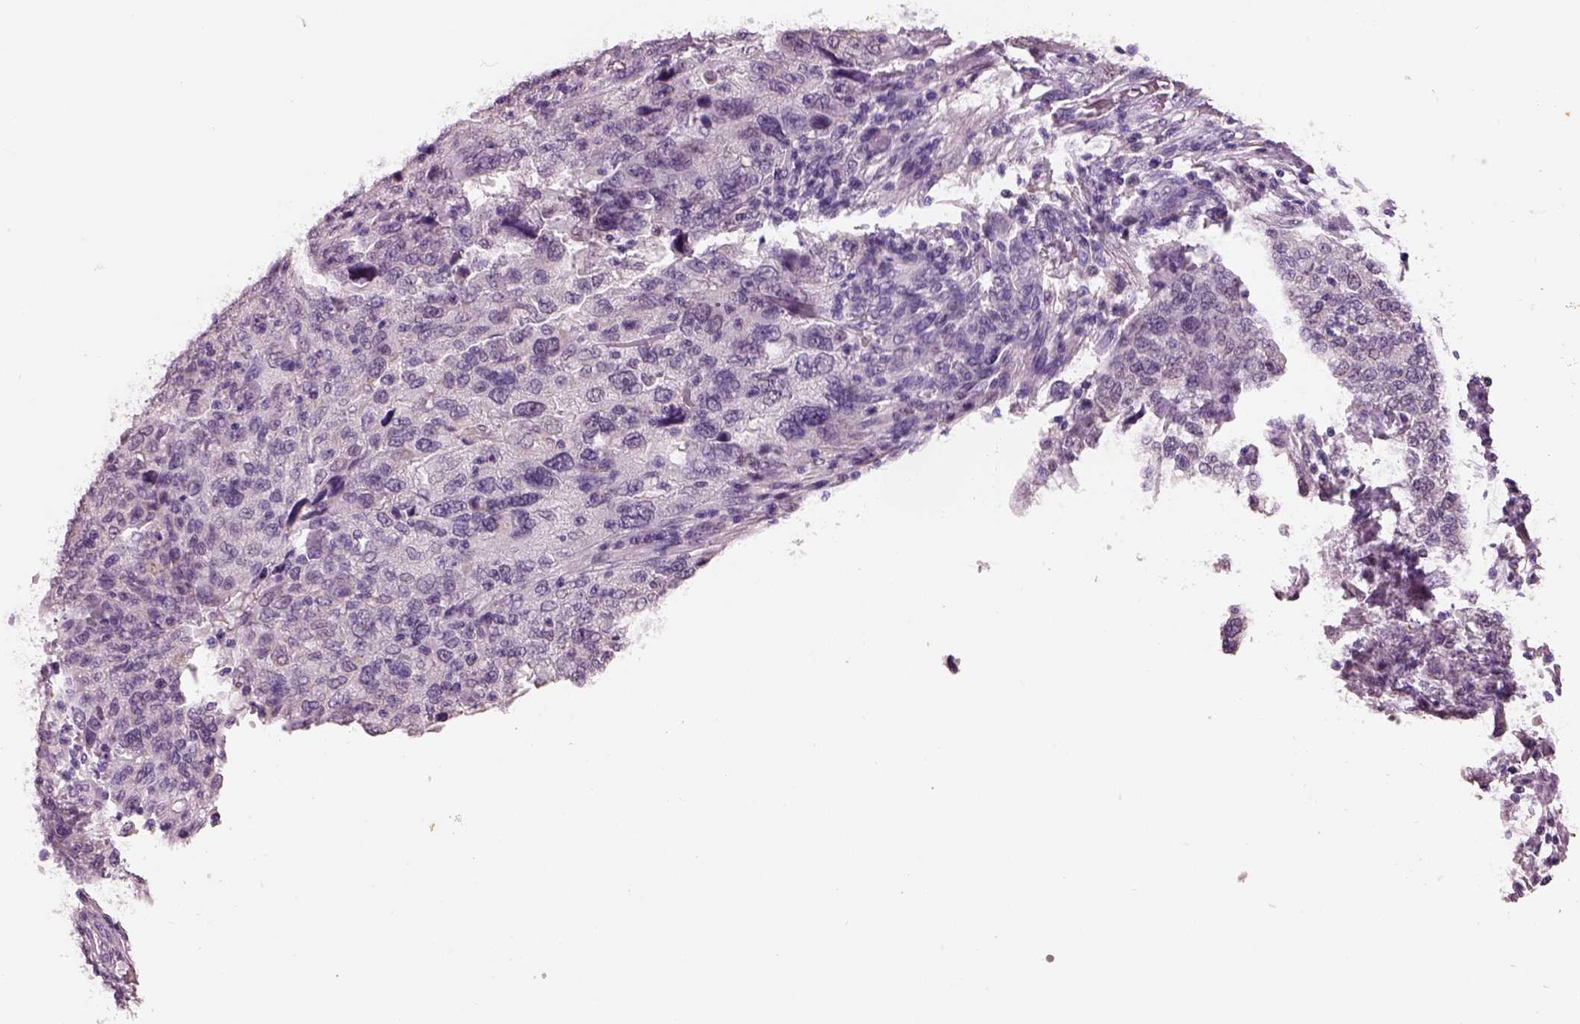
{"staining": {"intensity": "weak", "quantity": "<25%", "location": "cytoplasmic/membranous"}, "tissue": "ovarian cancer", "cell_type": "Tumor cells", "image_type": "cancer", "snomed": [{"axis": "morphology", "description": "Carcinoma, endometroid"}, {"axis": "topography", "description": "Ovary"}], "caption": "DAB immunohistochemical staining of human ovarian cancer shows no significant expression in tumor cells. (DAB (3,3'-diaminobenzidine) immunohistochemistry (IHC), high magnification).", "gene": "ELSPBP1", "patient": {"sex": "female", "age": 58}}